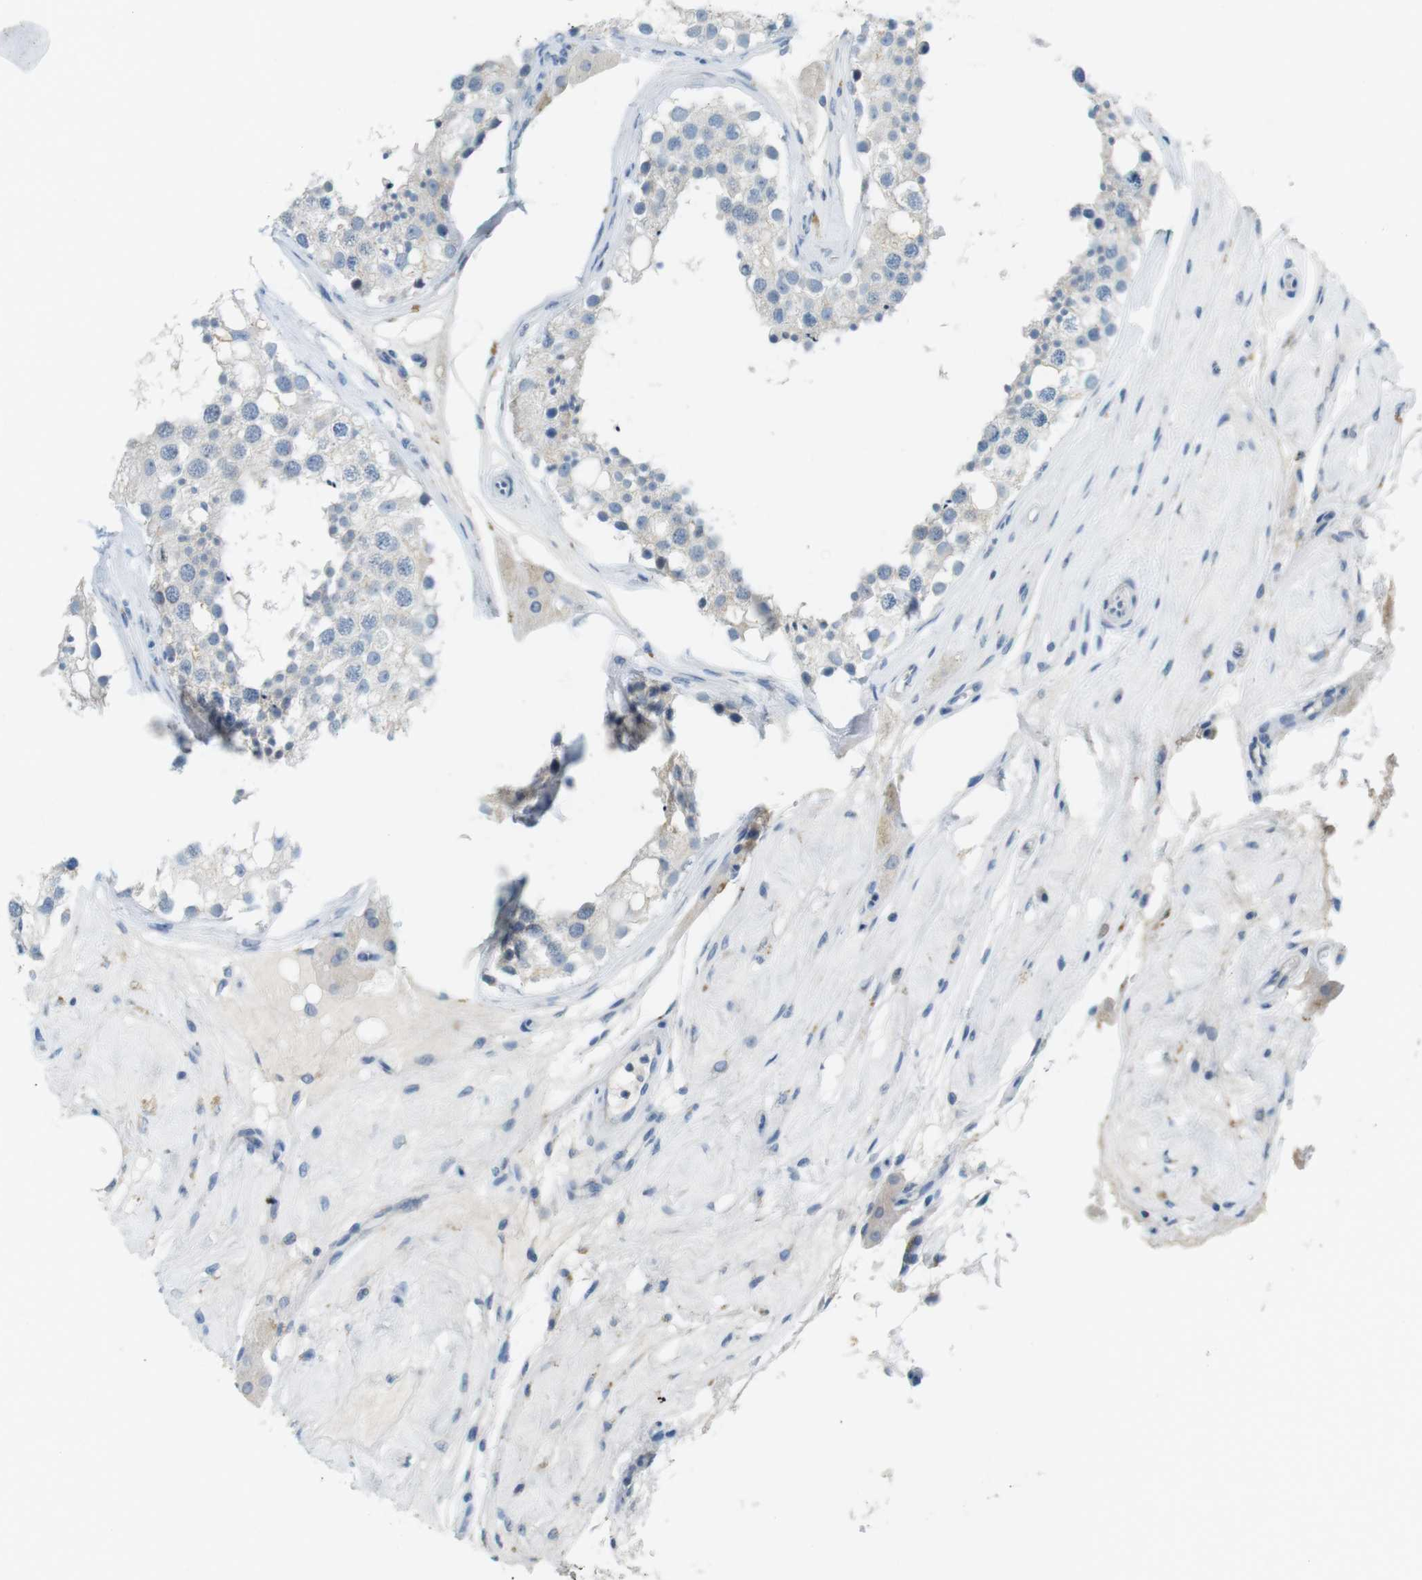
{"staining": {"intensity": "negative", "quantity": "none", "location": "none"}, "tissue": "testis", "cell_type": "Cells in seminiferous ducts", "image_type": "normal", "snomed": [{"axis": "morphology", "description": "Normal tissue, NOS"}, {"axis": "topography", "description": "Testis"}], "caption": "Protein analysis of benign testis reveals no significant positivity in cells in seminiferous ducts. The staining was performed using DAB to visualize the protein expression in brown, while the nuclei were stained in blue with hematoxylin (Magnification: 20x).", "gene": "MUC5B", "patient": {"sex": "male", "age": 68}}